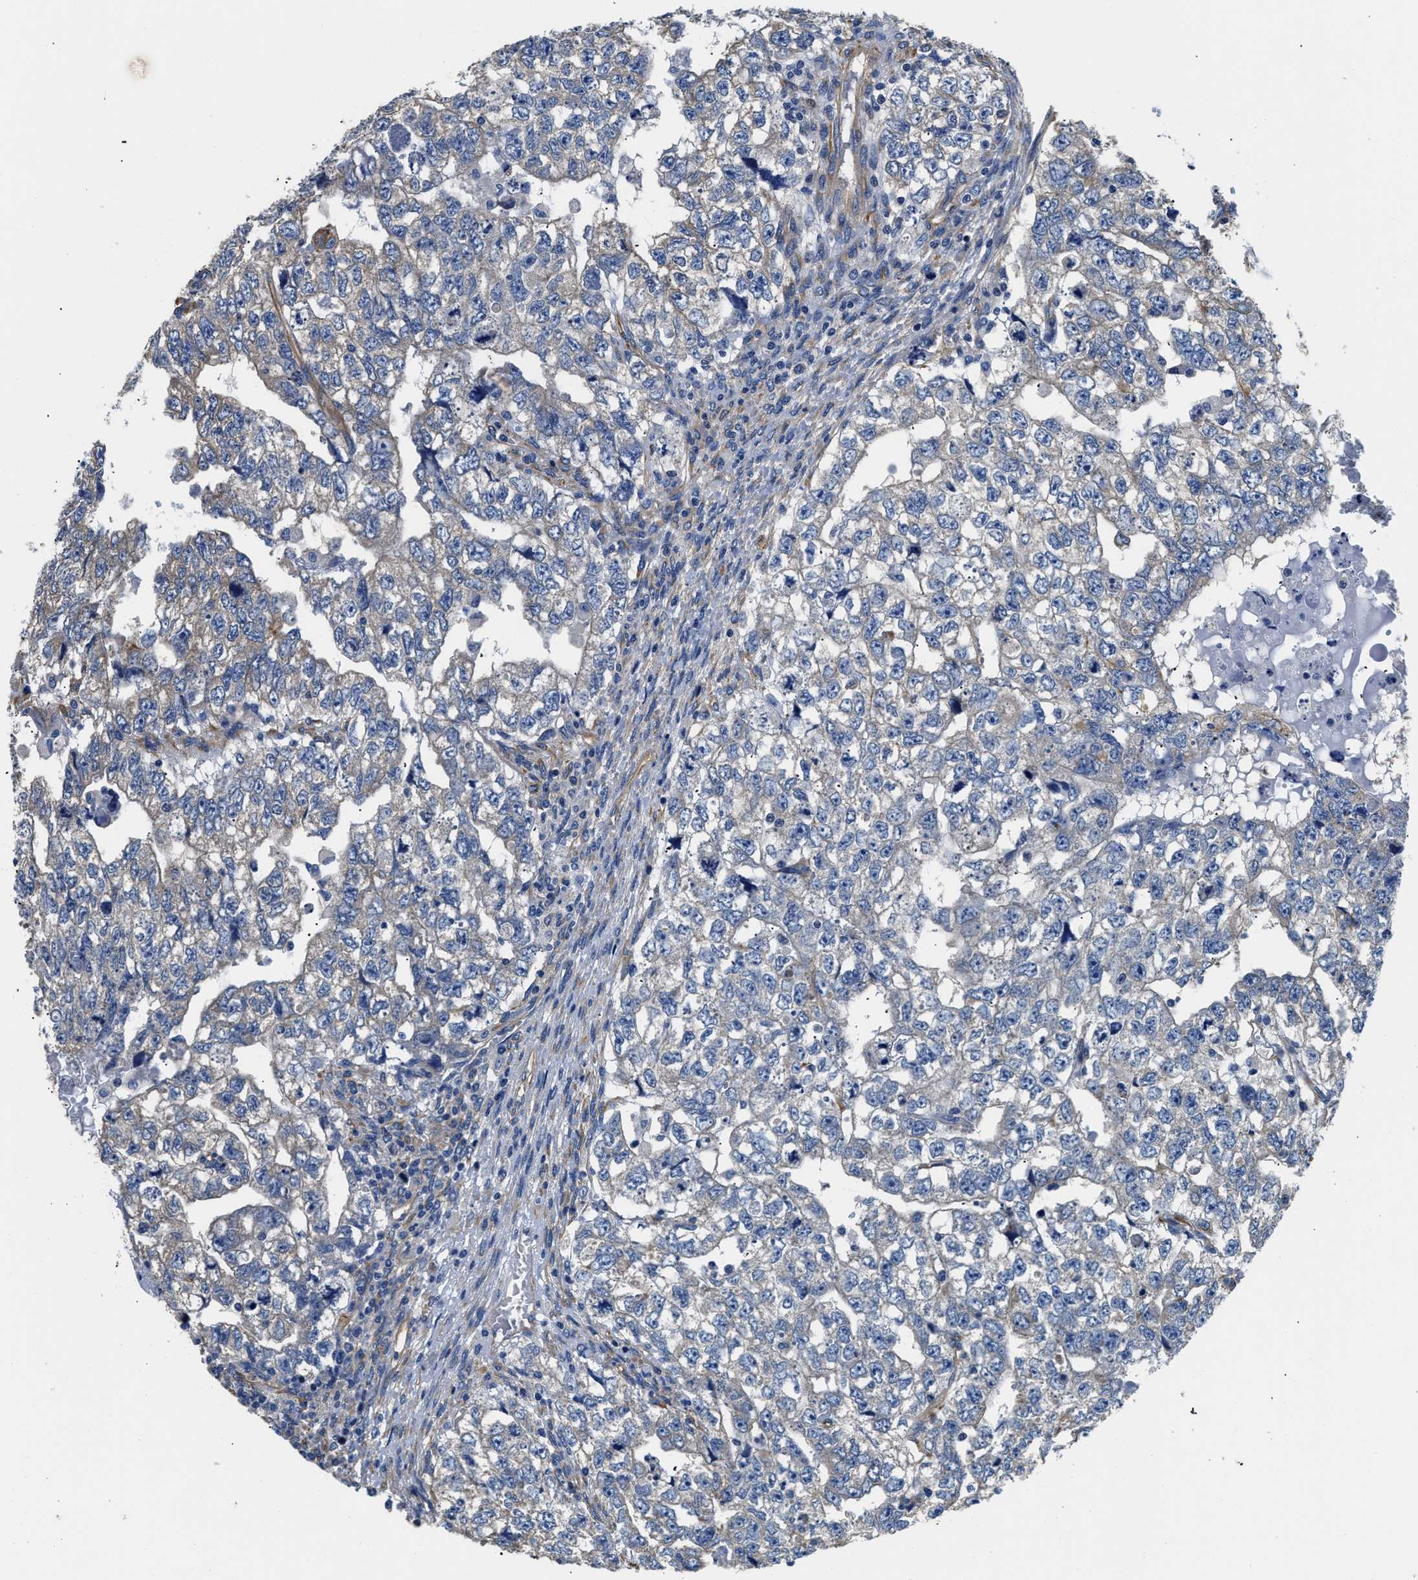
{"staining": {"intensity": "negative", "quantity": "none", "location": "none"}, "tissue": "testis cancer", "cell_type": "Tumor cells", "image_type": "cancer", "snomed": [{"axis": "morphology", "description": "Carcinoma, Embryonal, NOS"}, {"axis": "topography", "description": "Testis"}], "caption": "Testis cancer was stained to show a protein in brown. There is no significant expression in tumor cells.", "gene": "CSDE1", "patient": {"sex": "male", "age": 36}}